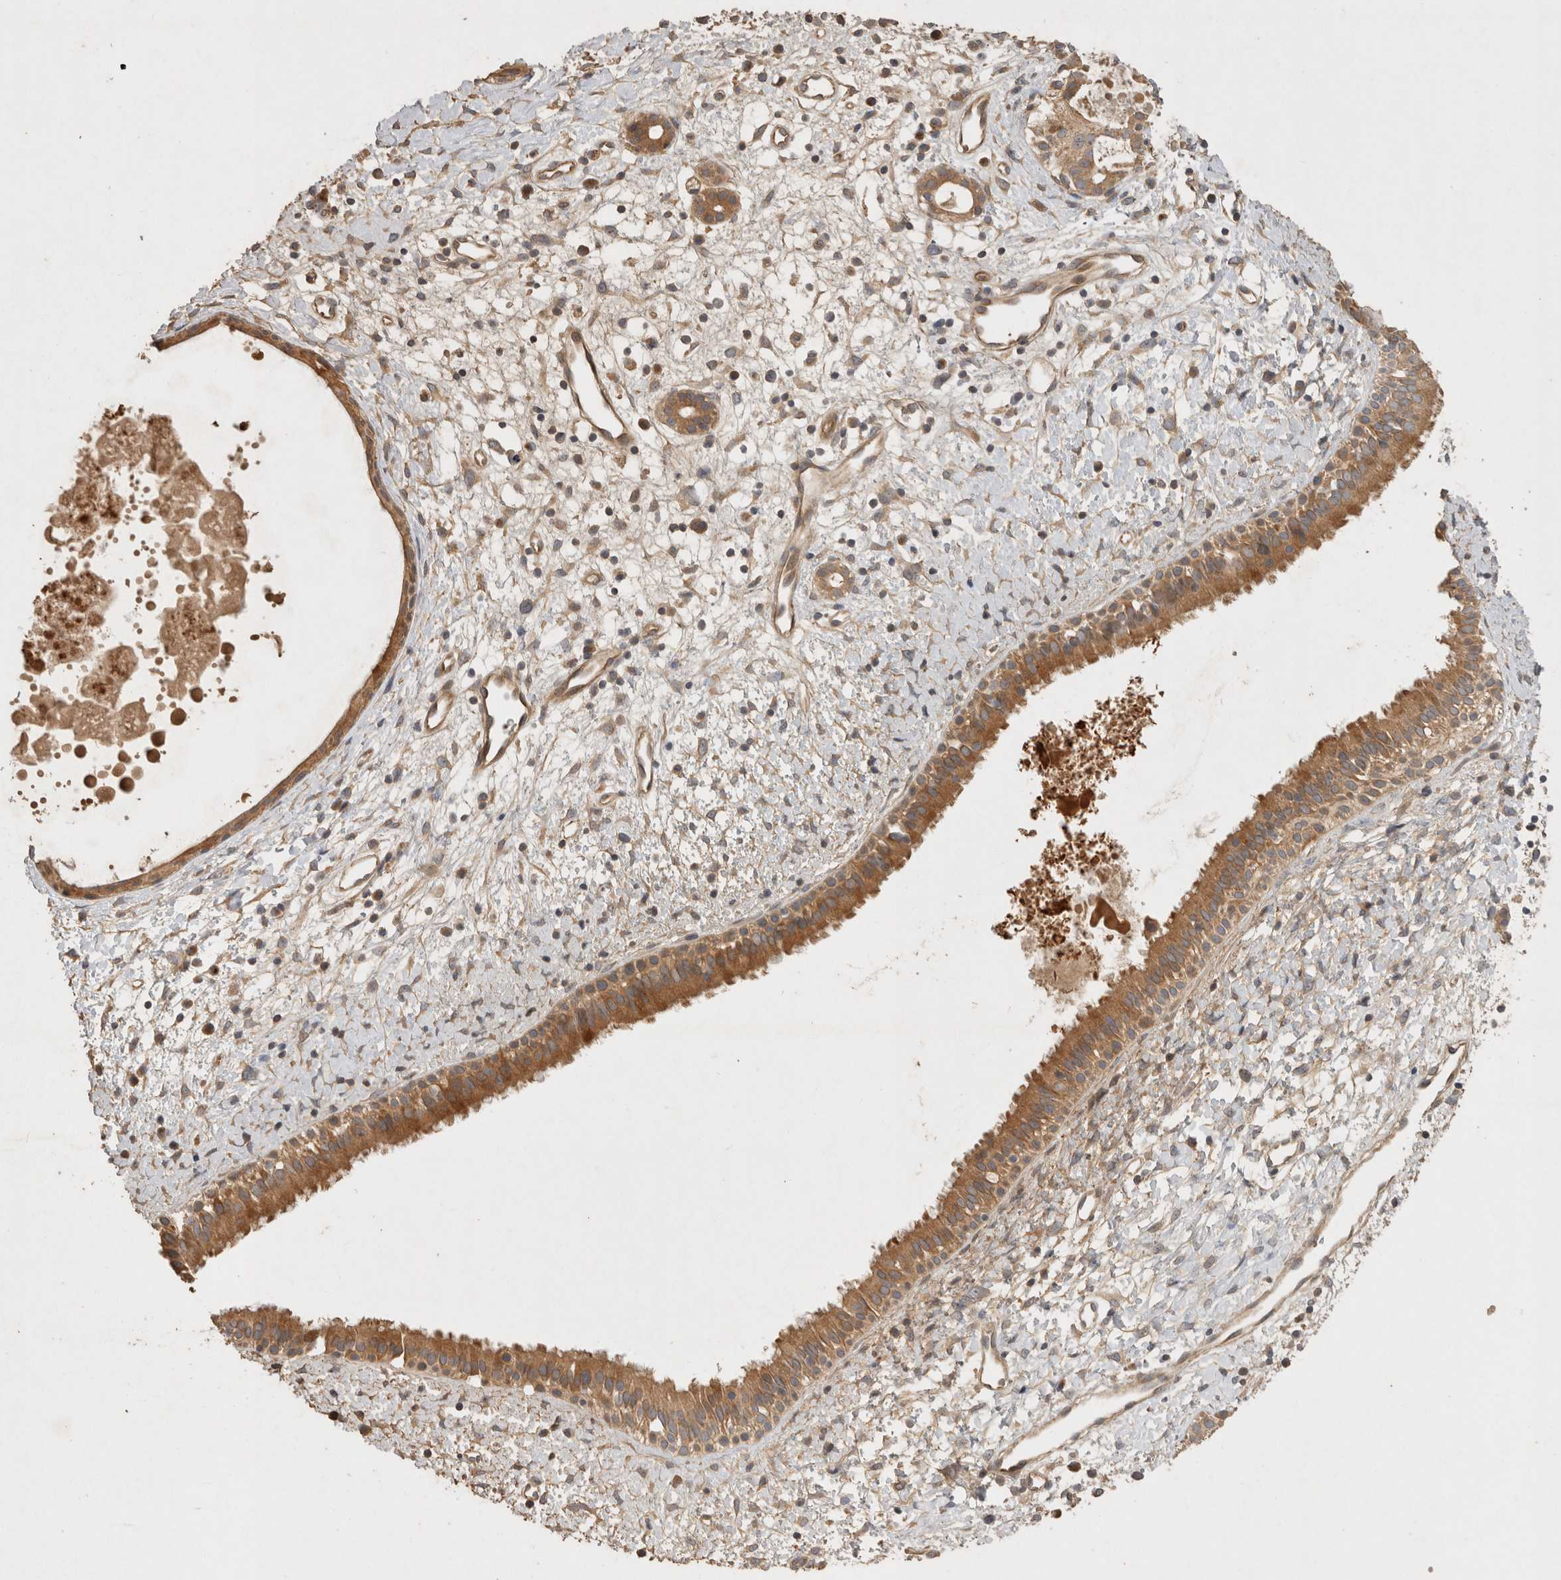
{"staining": {"intensity": "strong", "quantity": ">75%", "location": "cytoplasmic/membranous"}, "tissue": "nasopharynx", "cell_type": "Respiratory epithelial cells", "image_type": "normal", "snomed": [{"axis": "morphology", "description": "Normal tissue, NOS"}, {"axis": "topography", "description": "Nasopharynx"}], "caption": "Immunohistochemistry (IHC) photomicrograph of unremarkable nasopharynx: human nasopharynx stained using immunohistochemistry (IHC) exhibits high levels of strong protein expression localized specifically in the cytoplasmic/membranous of respiratory epithelial cells, appearing as a cytoplasmic/membranous brown color.", "gene": "PPP1R42", "patient": {"sex": "male", "age": 22}}